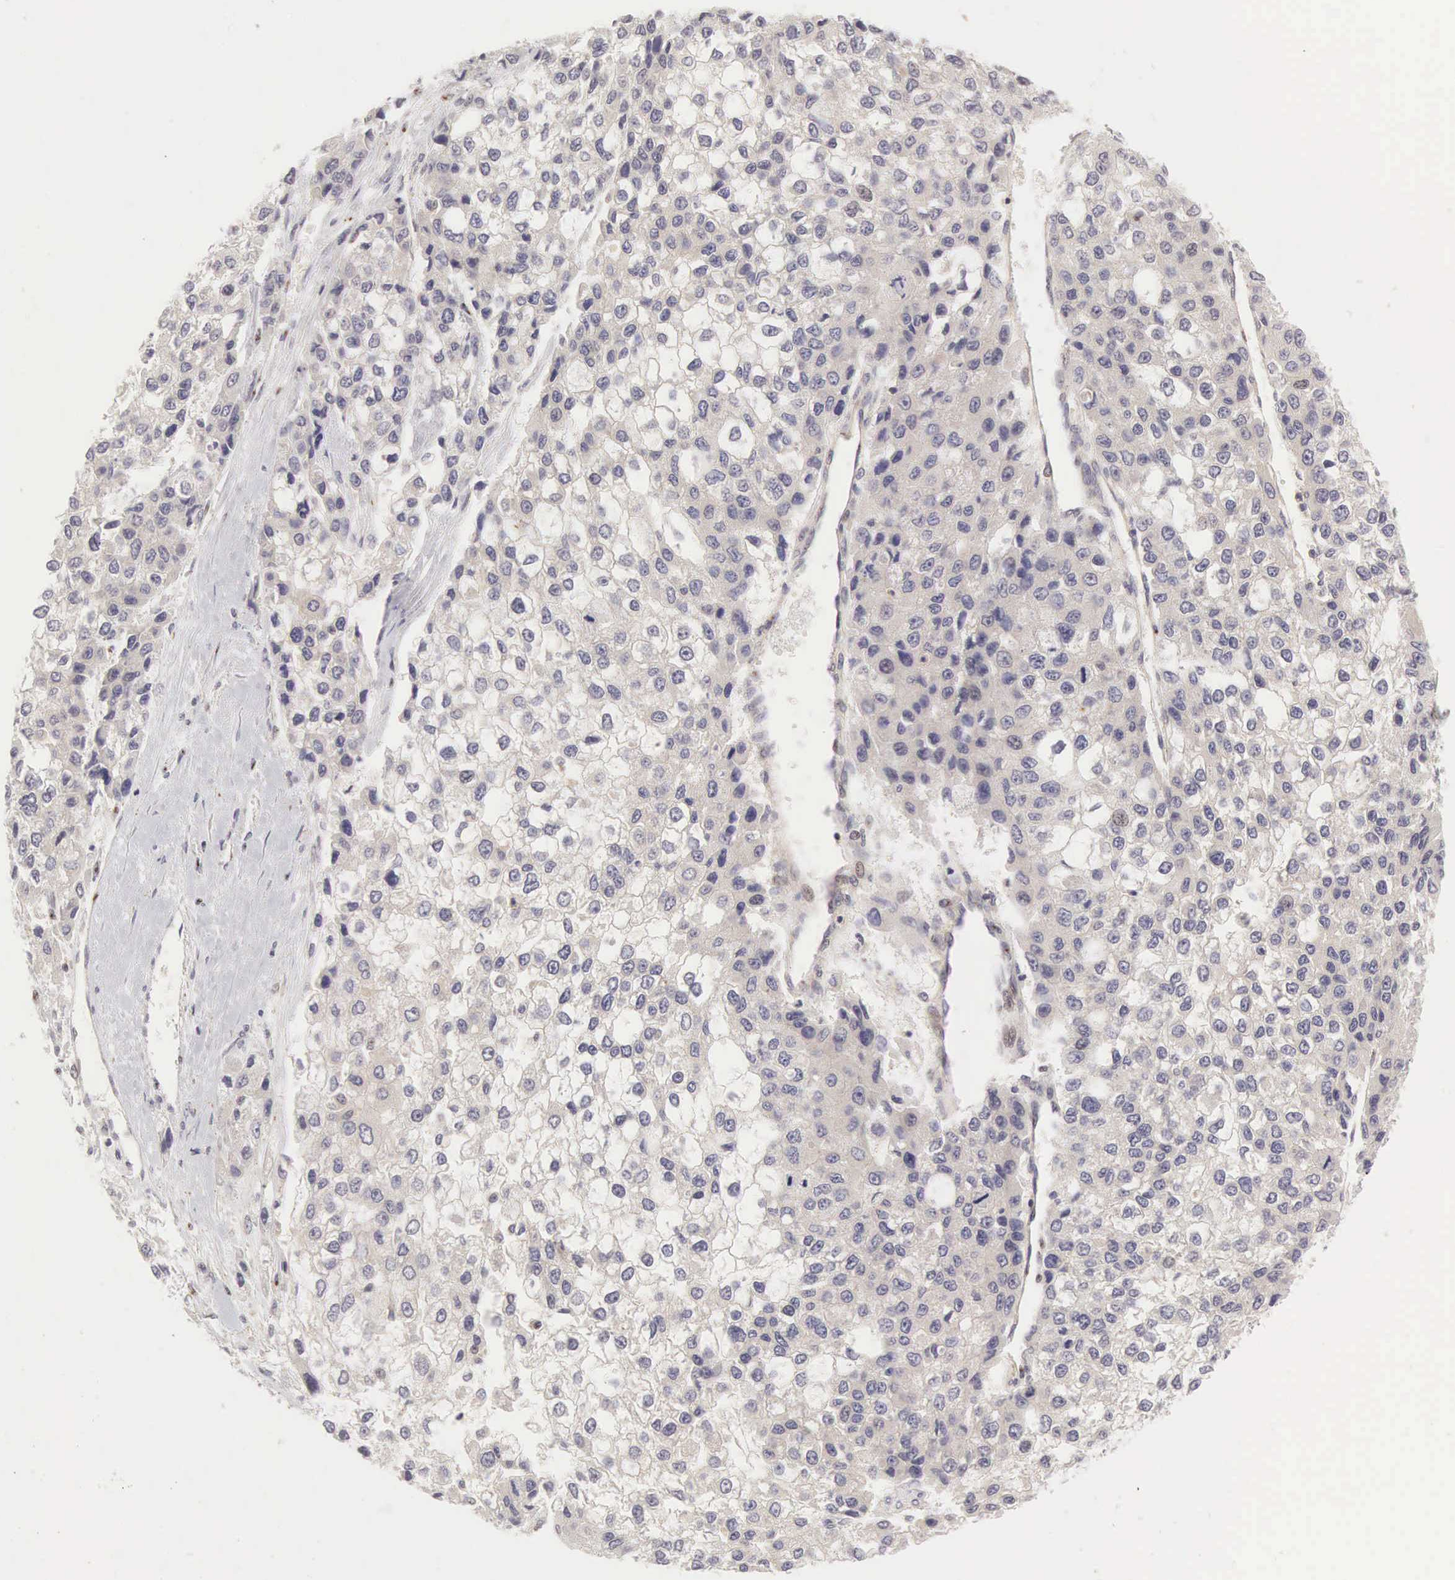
{"staining": {"intensity": "negative", "quantity": "none", "location": "none"}, "tissue": "liver cancer", "cell_type": "Tumor cells", "image_type": "cancer", "snomed": [{"axis": "morphology", "description": "Carcinoma, Hepatocellular, NOS"}, {"axis": "topography", "description": "Liver"}], "caption": "This is an immunohistochemistry micrograph of human hepatocellular carcinoma (liver). There is no expression in tumor cells.", "gene": "CD1A", "patient": {"sex": "female", "age": 66}}